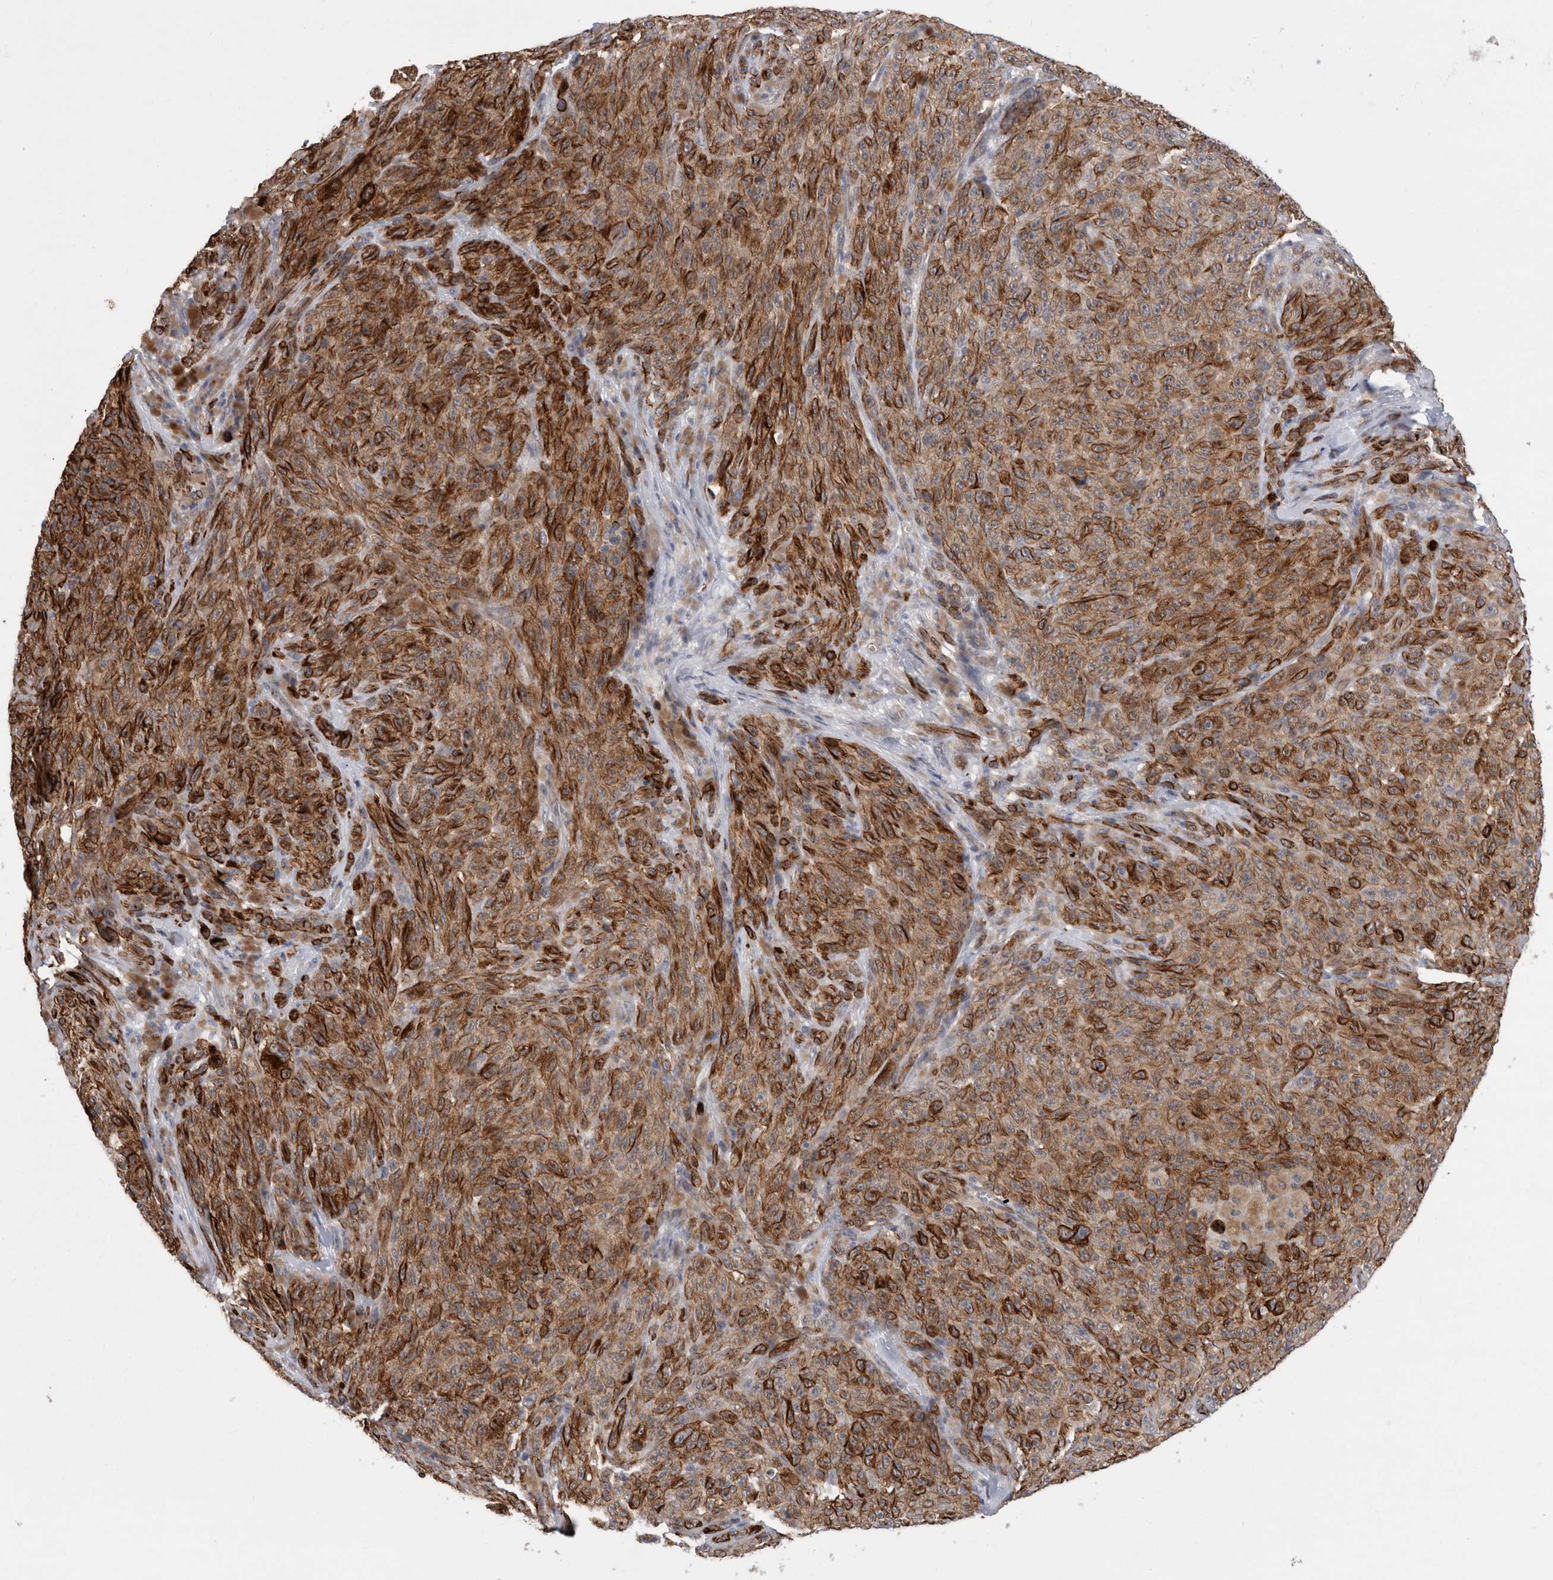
{"staining": {"intensity": "strong", "quantity": "25%-75%", "location": "cytoplasmic/membranous"}, "tissue": "melanoma", "cell_type": "Tumor cells", "image_type": "cancer", "snomed": [{"axis": "morphology", "description": "Malignant melanoma, NOS"}, {"axis": "topography", "description": "Skin"}], "caption": "Immunohistochemical staining of human melanoma exhibits high levels of strong cytoplasmic/membranous expression in about 25%-75% of tumor cells. (brown staining indicates protein expression, while blue staining denotes nuclei).", "gene": "FAM83H", "patient": {"sex": "female", "age": 82}}